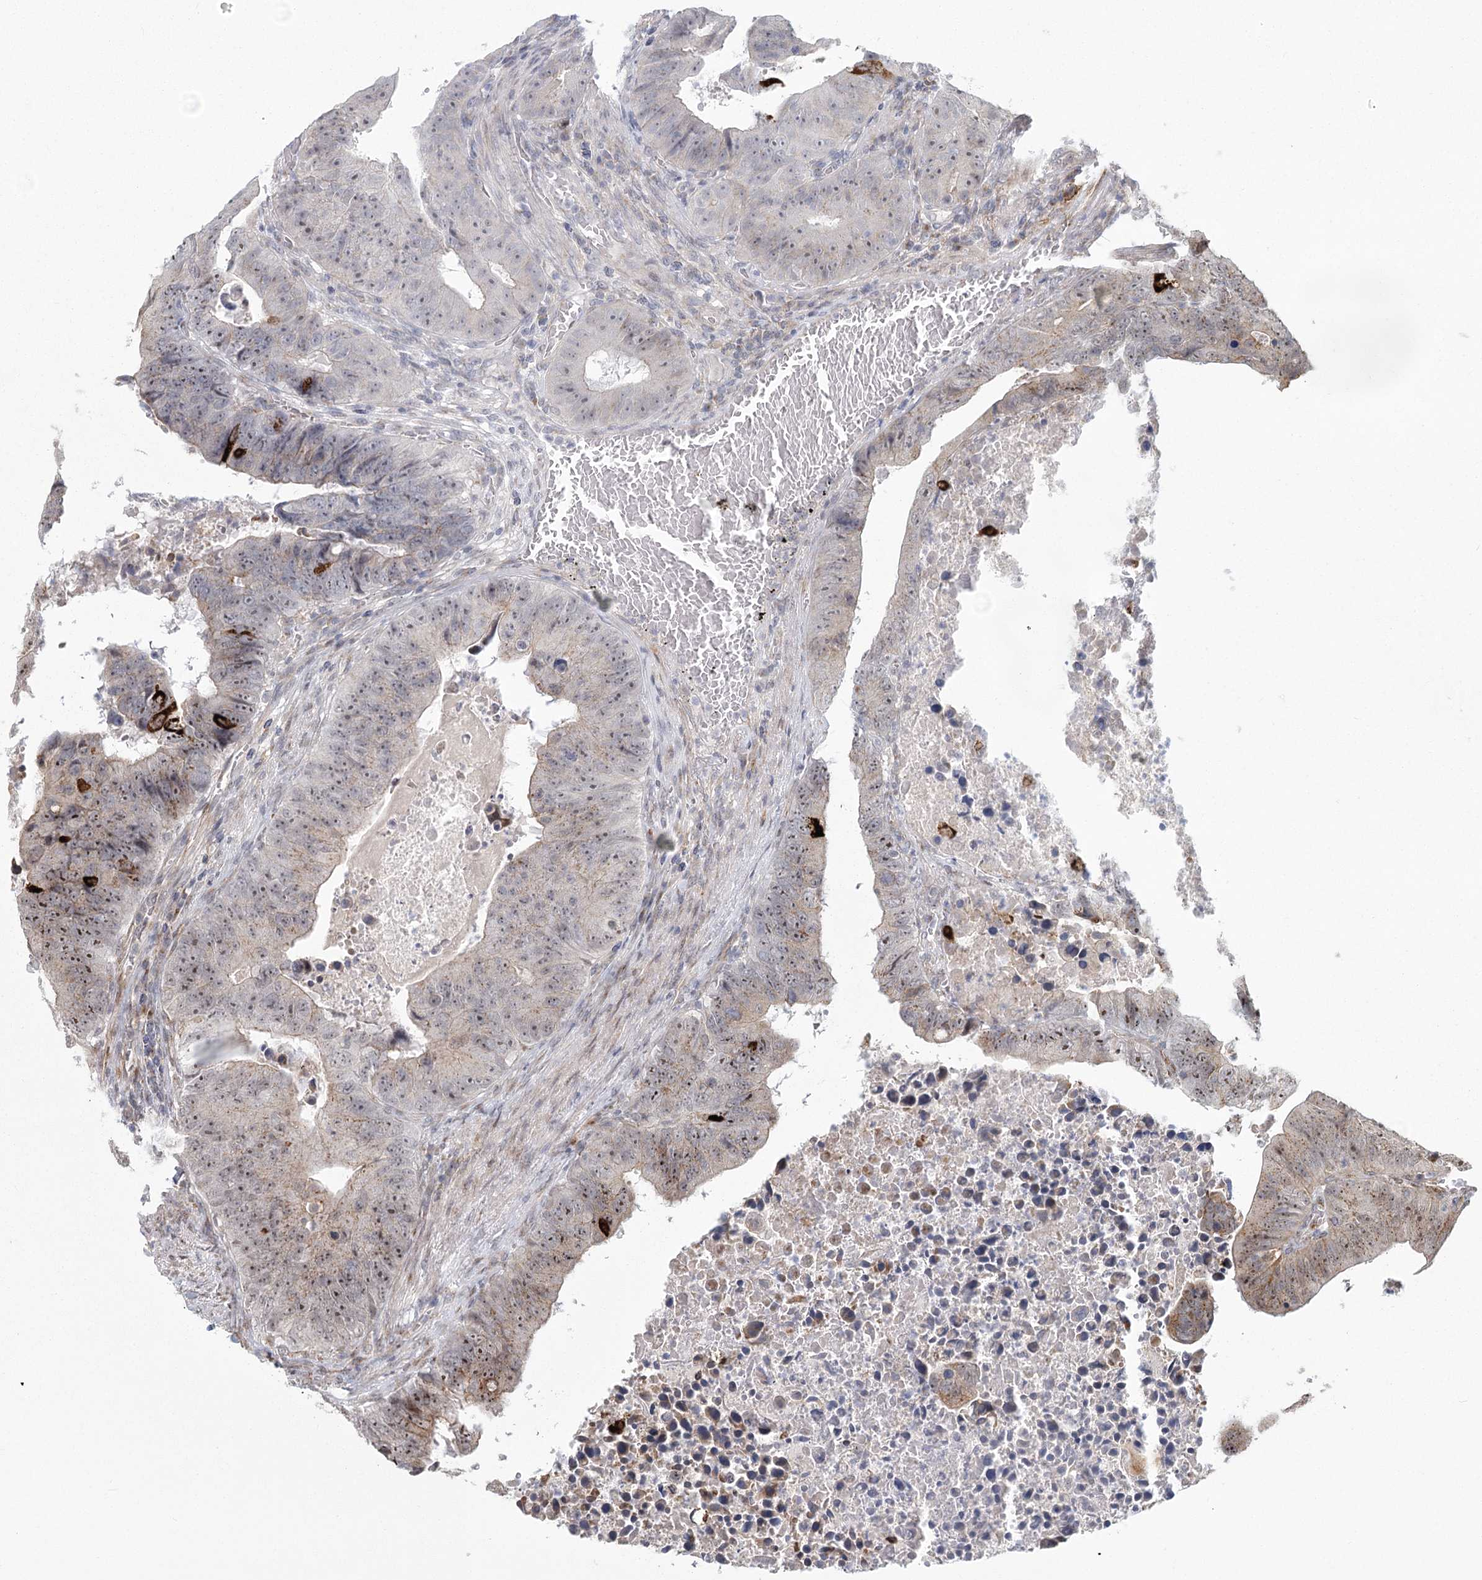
{"staining": {"intensity": "strong", "quantity": "<25%", "location": "cytoplasmic/membranous"}, "tissue": "colorectal cancer", "cell_type": "Tumor cells", "image_type": "cancer", "snomed": [{"axis": "morphology", "description": "Adenocarcinoma, NOS"}, {"axis": "topography", "description": "Colon"}], "caption": "A brown stain shows strong cytoplasmic/membranous staining of a protein in colorectal cancer (adenocarcinoma) tumor cells.", "gene": "PARM1", "patient": {"sex": "male", "age": 87}}